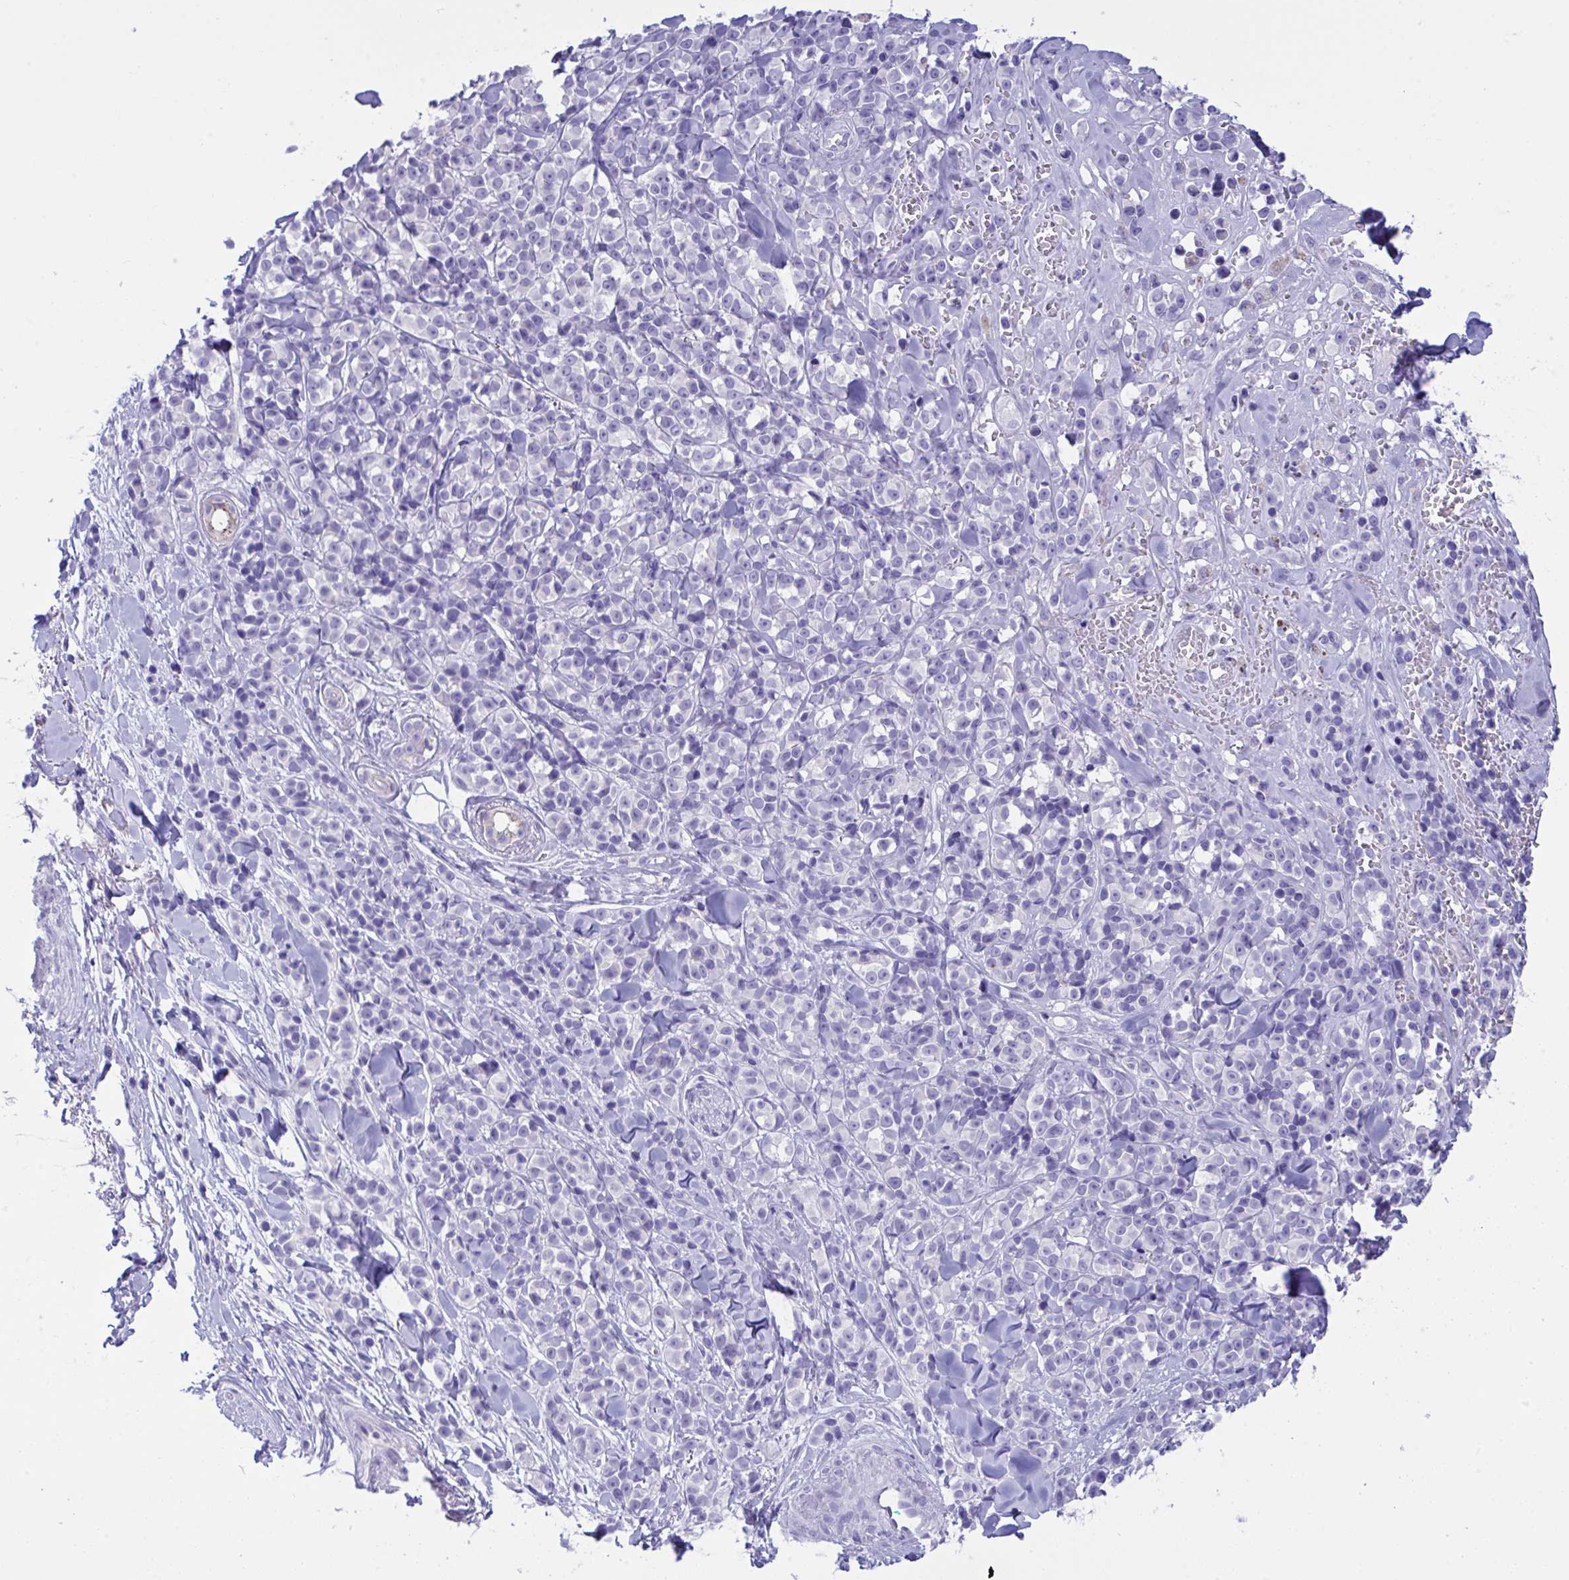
{"staining": {"intensity": "negative", "quantity": "none", "location": "none"}, "tissue": "melanoma", "cell_type": "Tumor cells", "image_type": "cancer", "snomed": [{"axis": "morphology", "description": "Malignant melanoma, NOS"}, {"axis": "topography", "description": "Skin"}], "caption": "The immunohistochemistry image has no significant staining in tumor cells of malignant melanoma tissue. (Stains: DAB (3,3'-diaminobenzidine) IHC with hematoxylin counter stain, Microscopy: brightfield microscopy at high magnification).", "gene": "GLB1L2", "patient": {"sex": "male", "age": 85}}